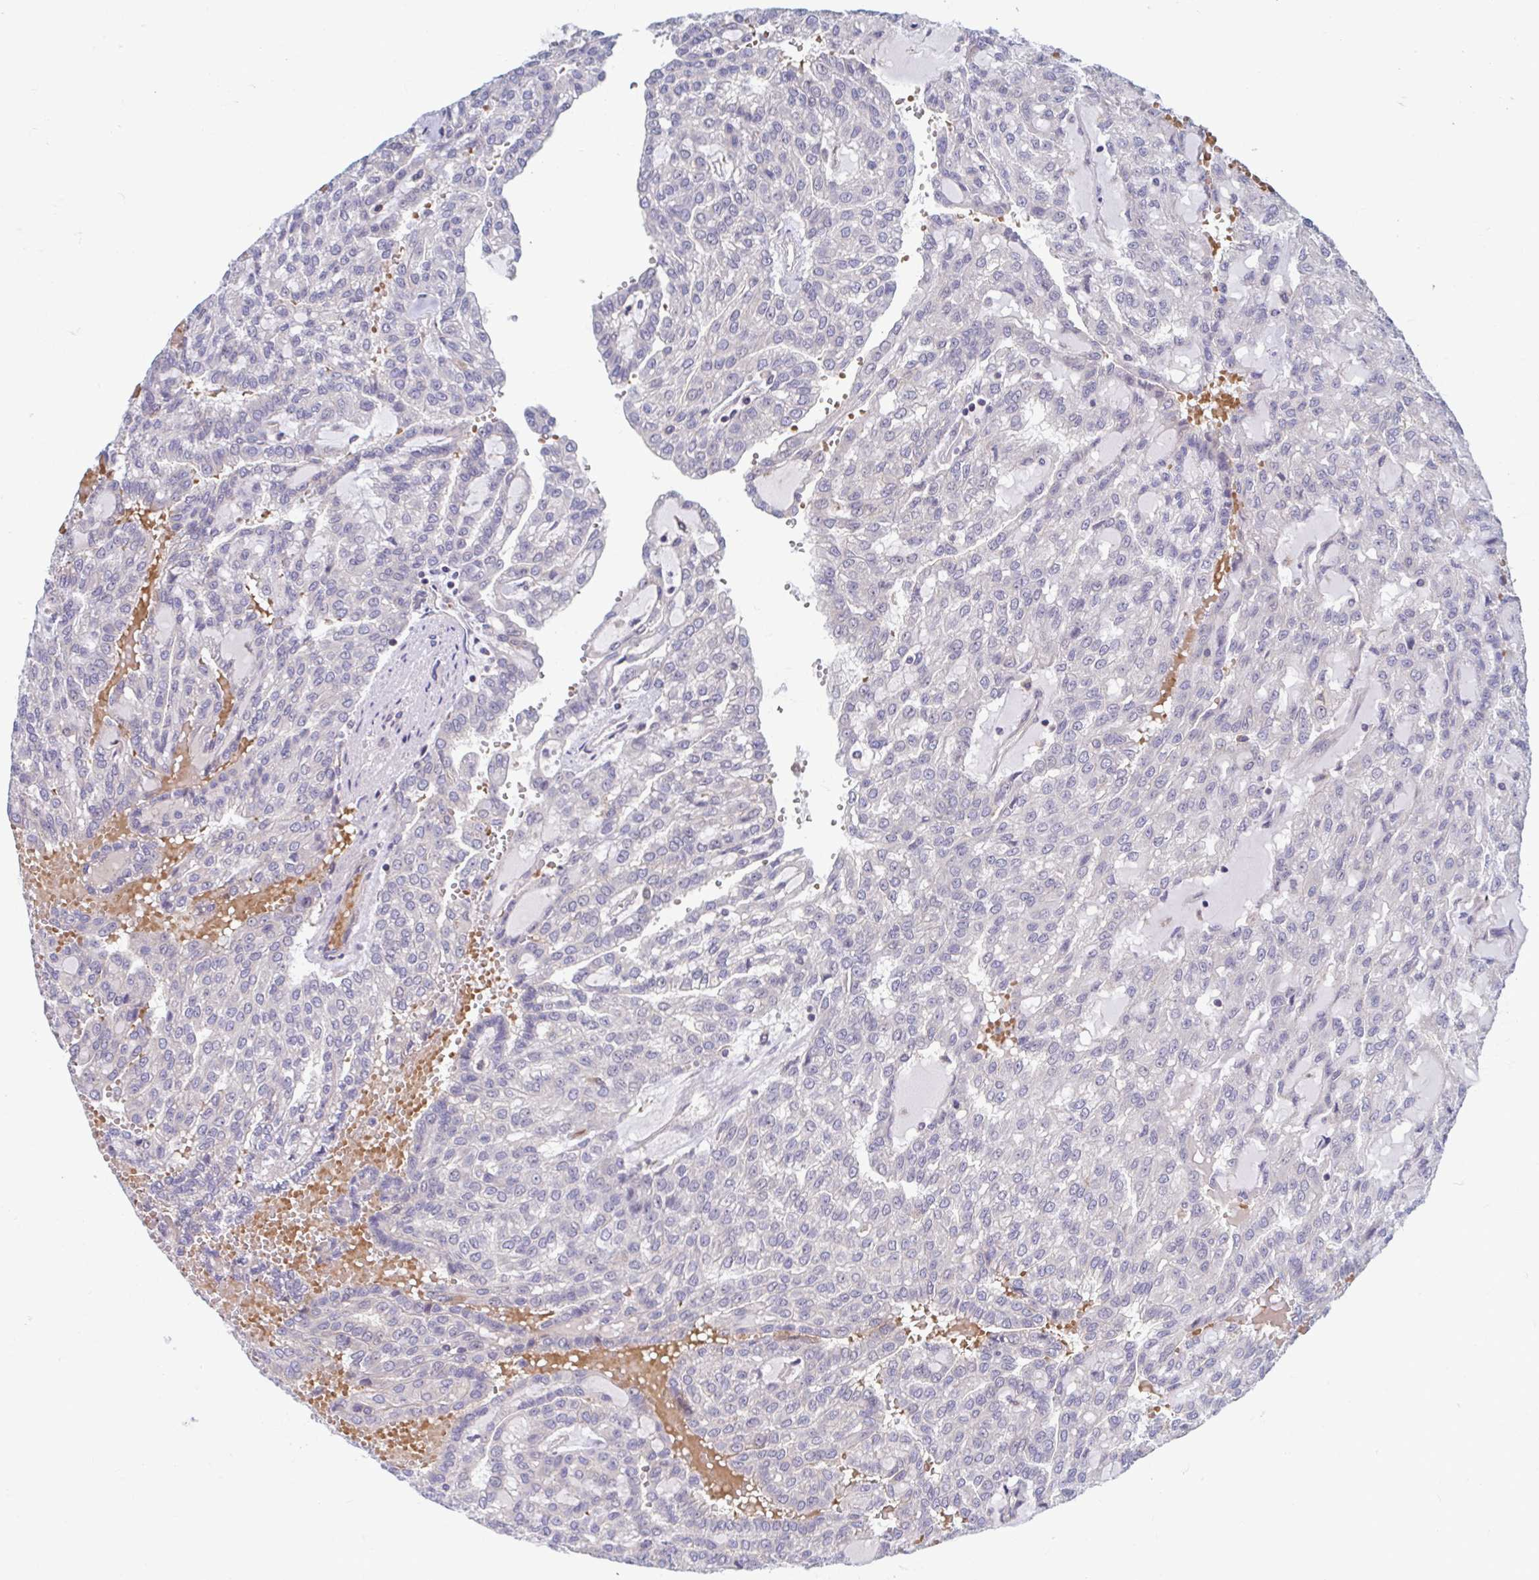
{"staining": {"intensity": "negative", "quantity": "none", "location": "none"}, "tissue": "renal cancer", "cell_type": "Tumor cells", "image_type": "cancer", "snomed": [{"axis": "morphology", "description": "Adenocarcinoma, NOS"}, {"axis": "topography", "description": "Kidney"}], "caption": "A high-resolution photomicrograph shows immunohistochemistry (IHC) staining of renal adenocarcinoma, which reveals no significant staining in tumor cells.", "gene": "LRRC38", "patient": {"sex": "male", "age": 63}}